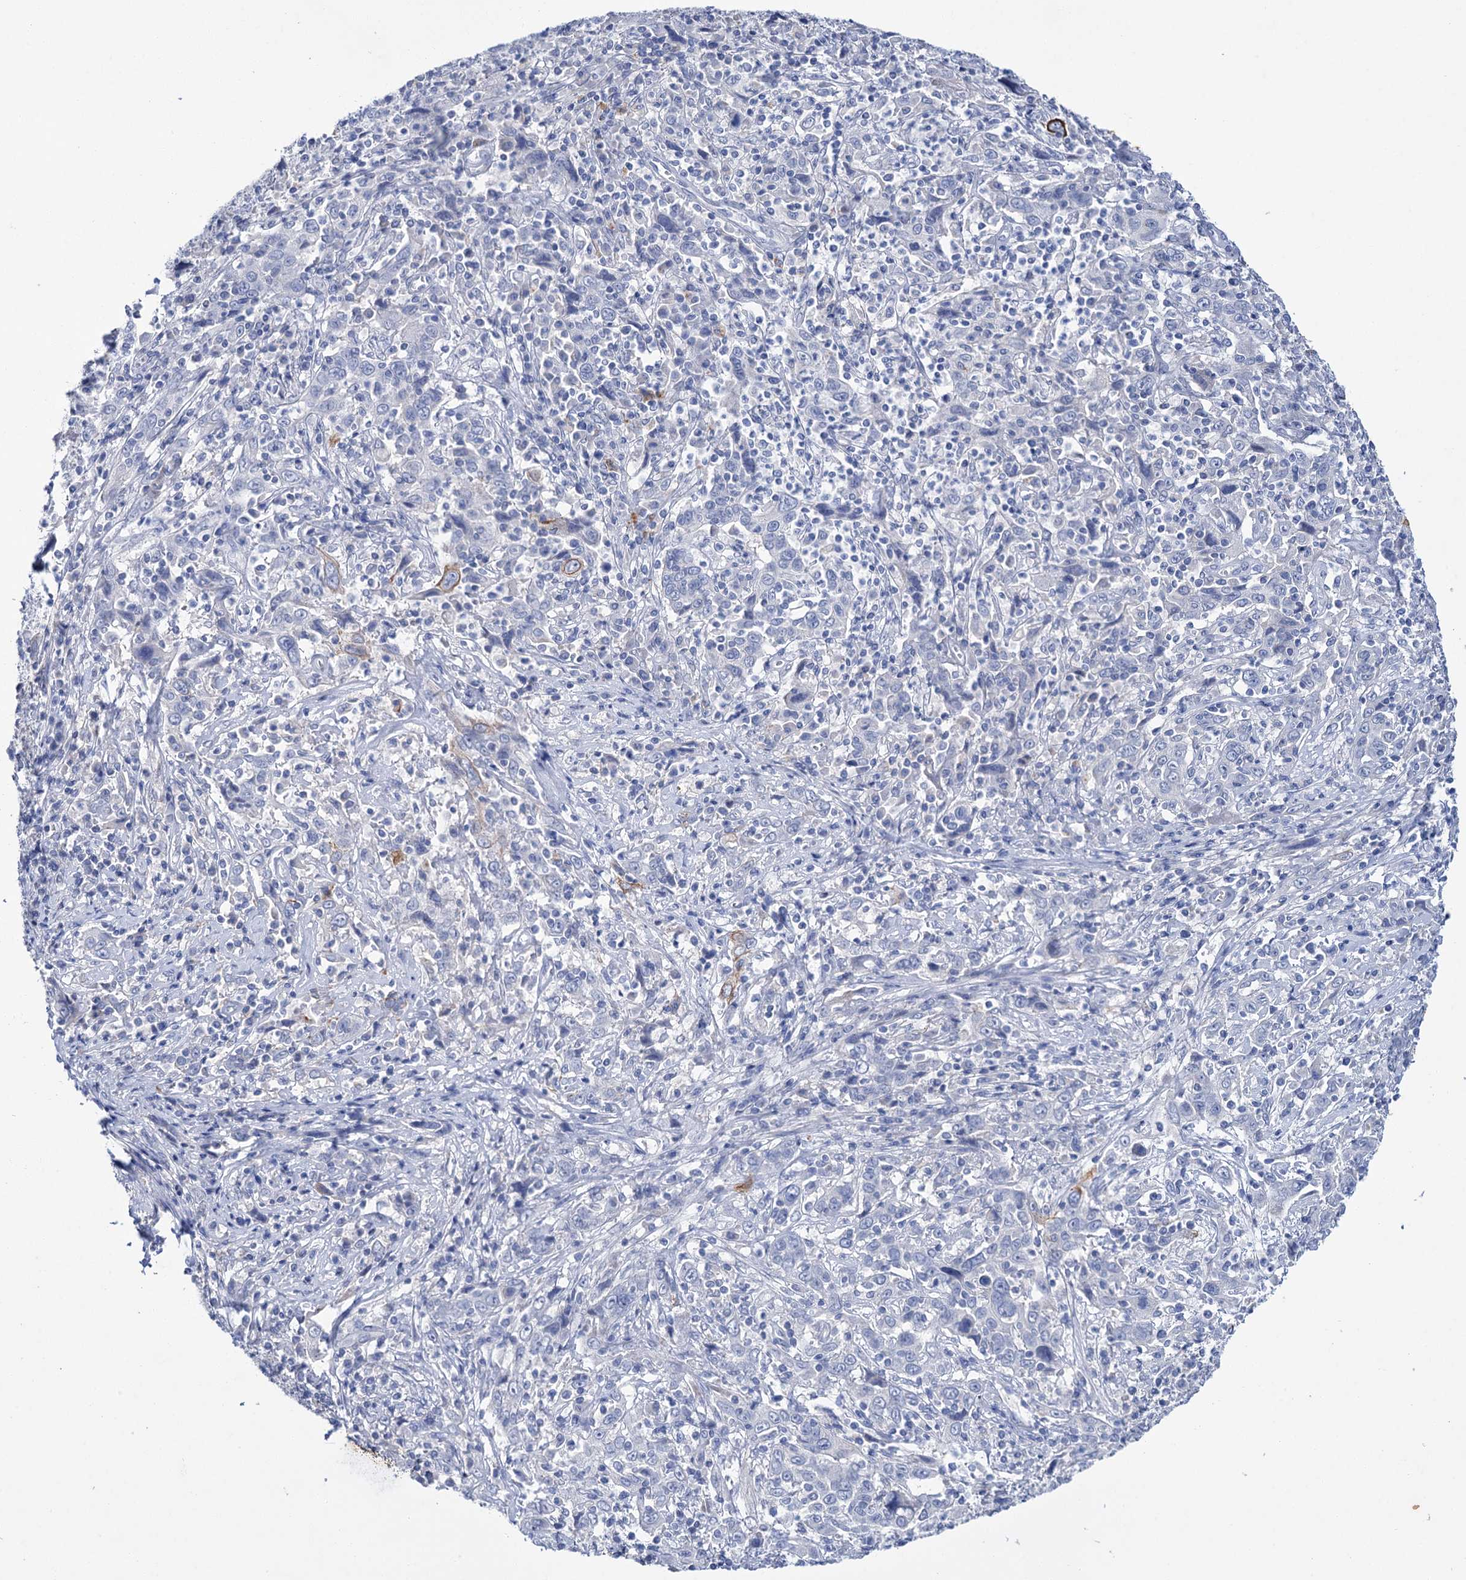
{"staining": {"intensity": "negative", "quantity": "none", "location": "none"}, "tissue": "cervical cancer", "cell_type": "Tumor cells", "image_type": "cancer", "snomed": [{"axis": "morphology", "description": "Squamous cell carcinoma, NOS"}, {"axis": "topography", "description": "Cervix"}], "caption": "The immunohistochemistry micrograph has no significant expression in tumor cells of cervical cancer tissue.", "gene": "LYZL4", "patient": {"sex": "female", "age": 46}}